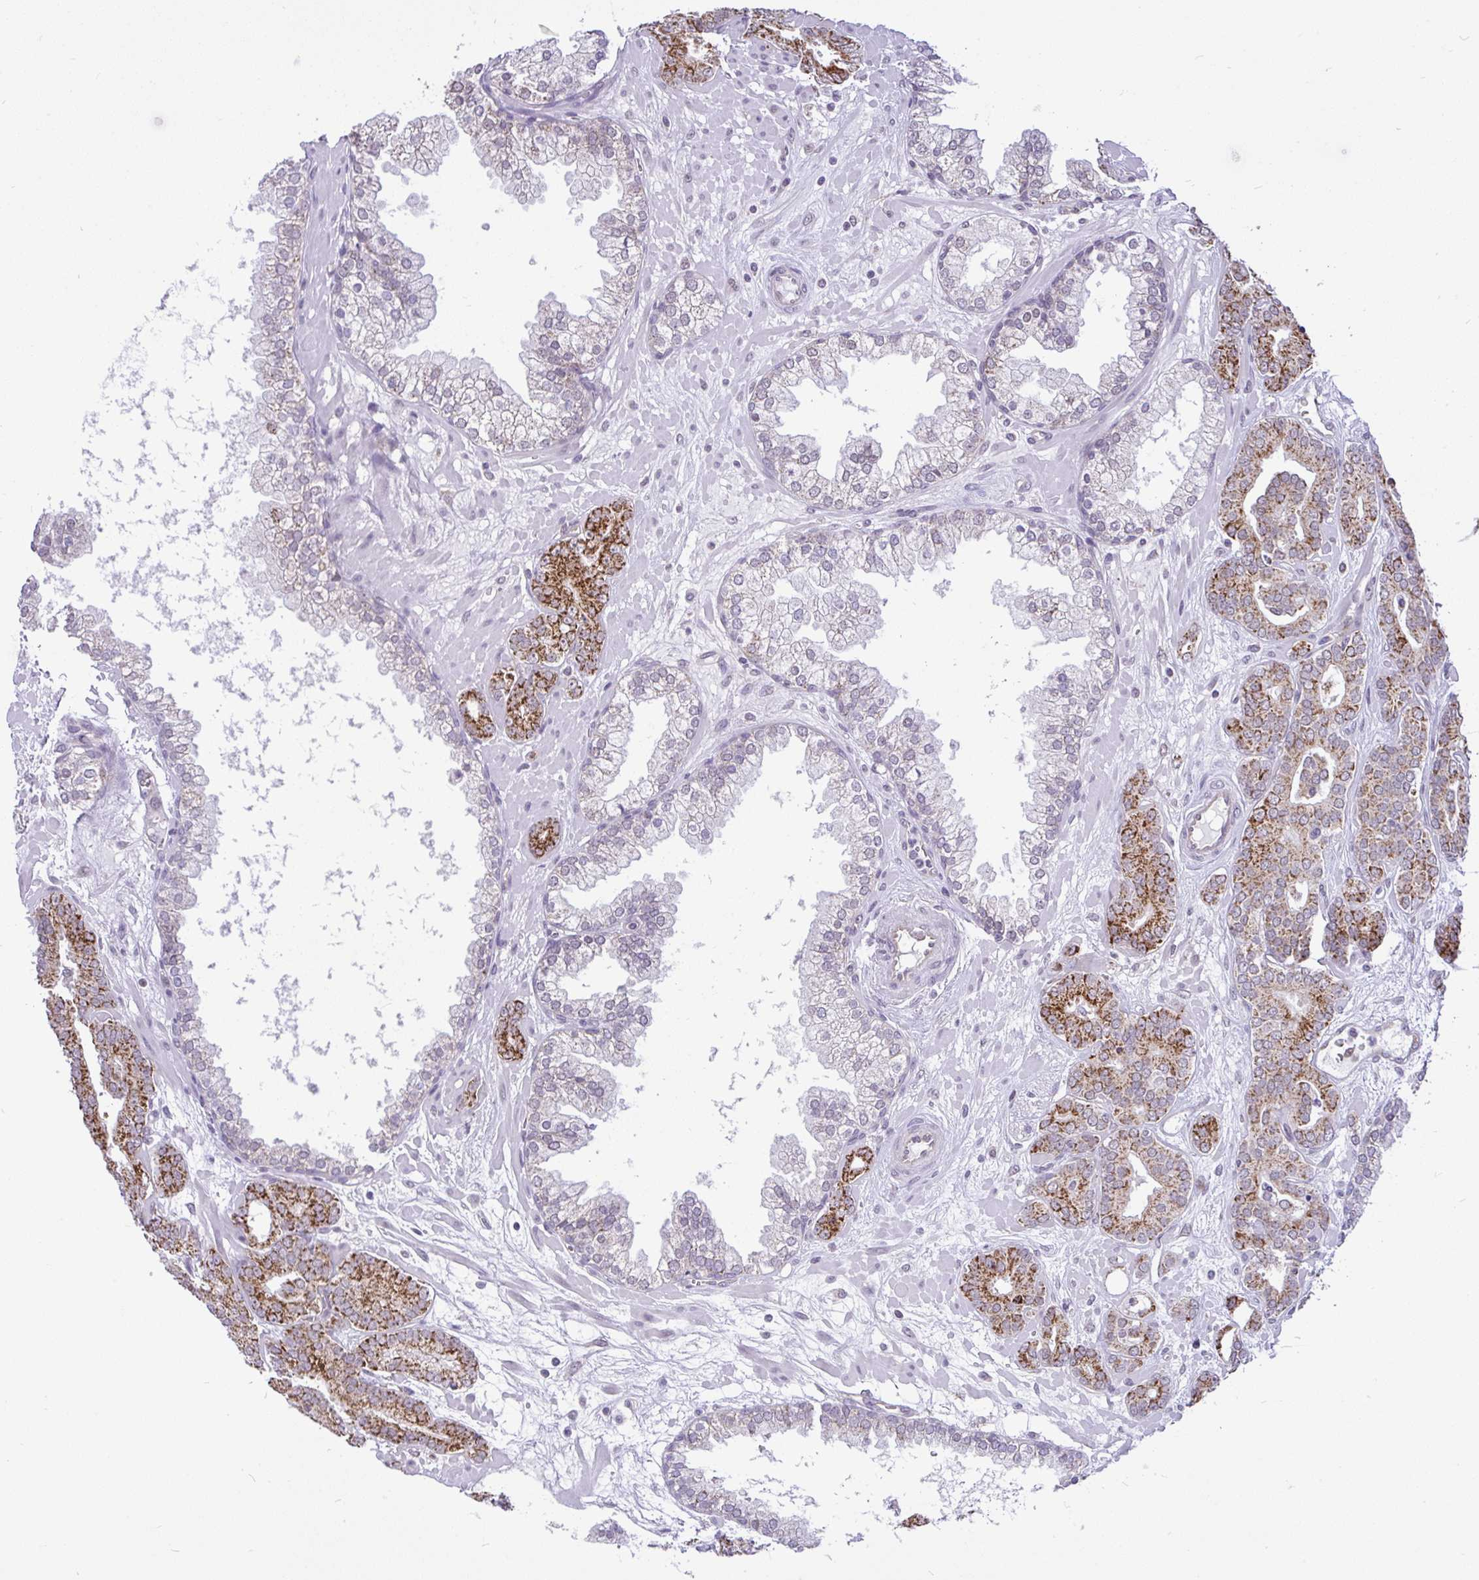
{"staining": {"intensity": "strong", "quantity": "25%-75%", "location": "cytoplasmic/membranous"}, "tissue": "prostate cancer", "cell_type": "Tumor cells", "image_type": "cancer", "snomed": [{"axis": "morphology", "description": "Adenocarcinoma, High grade"}, {"axis": "topography", "description": "Prostate"}], "caption": "Prostate cancer stained with a protein marker reveals strong staining in tumor cells.", "gene": "PYCR2", "patient": {"sex": "male", "age": 66}}